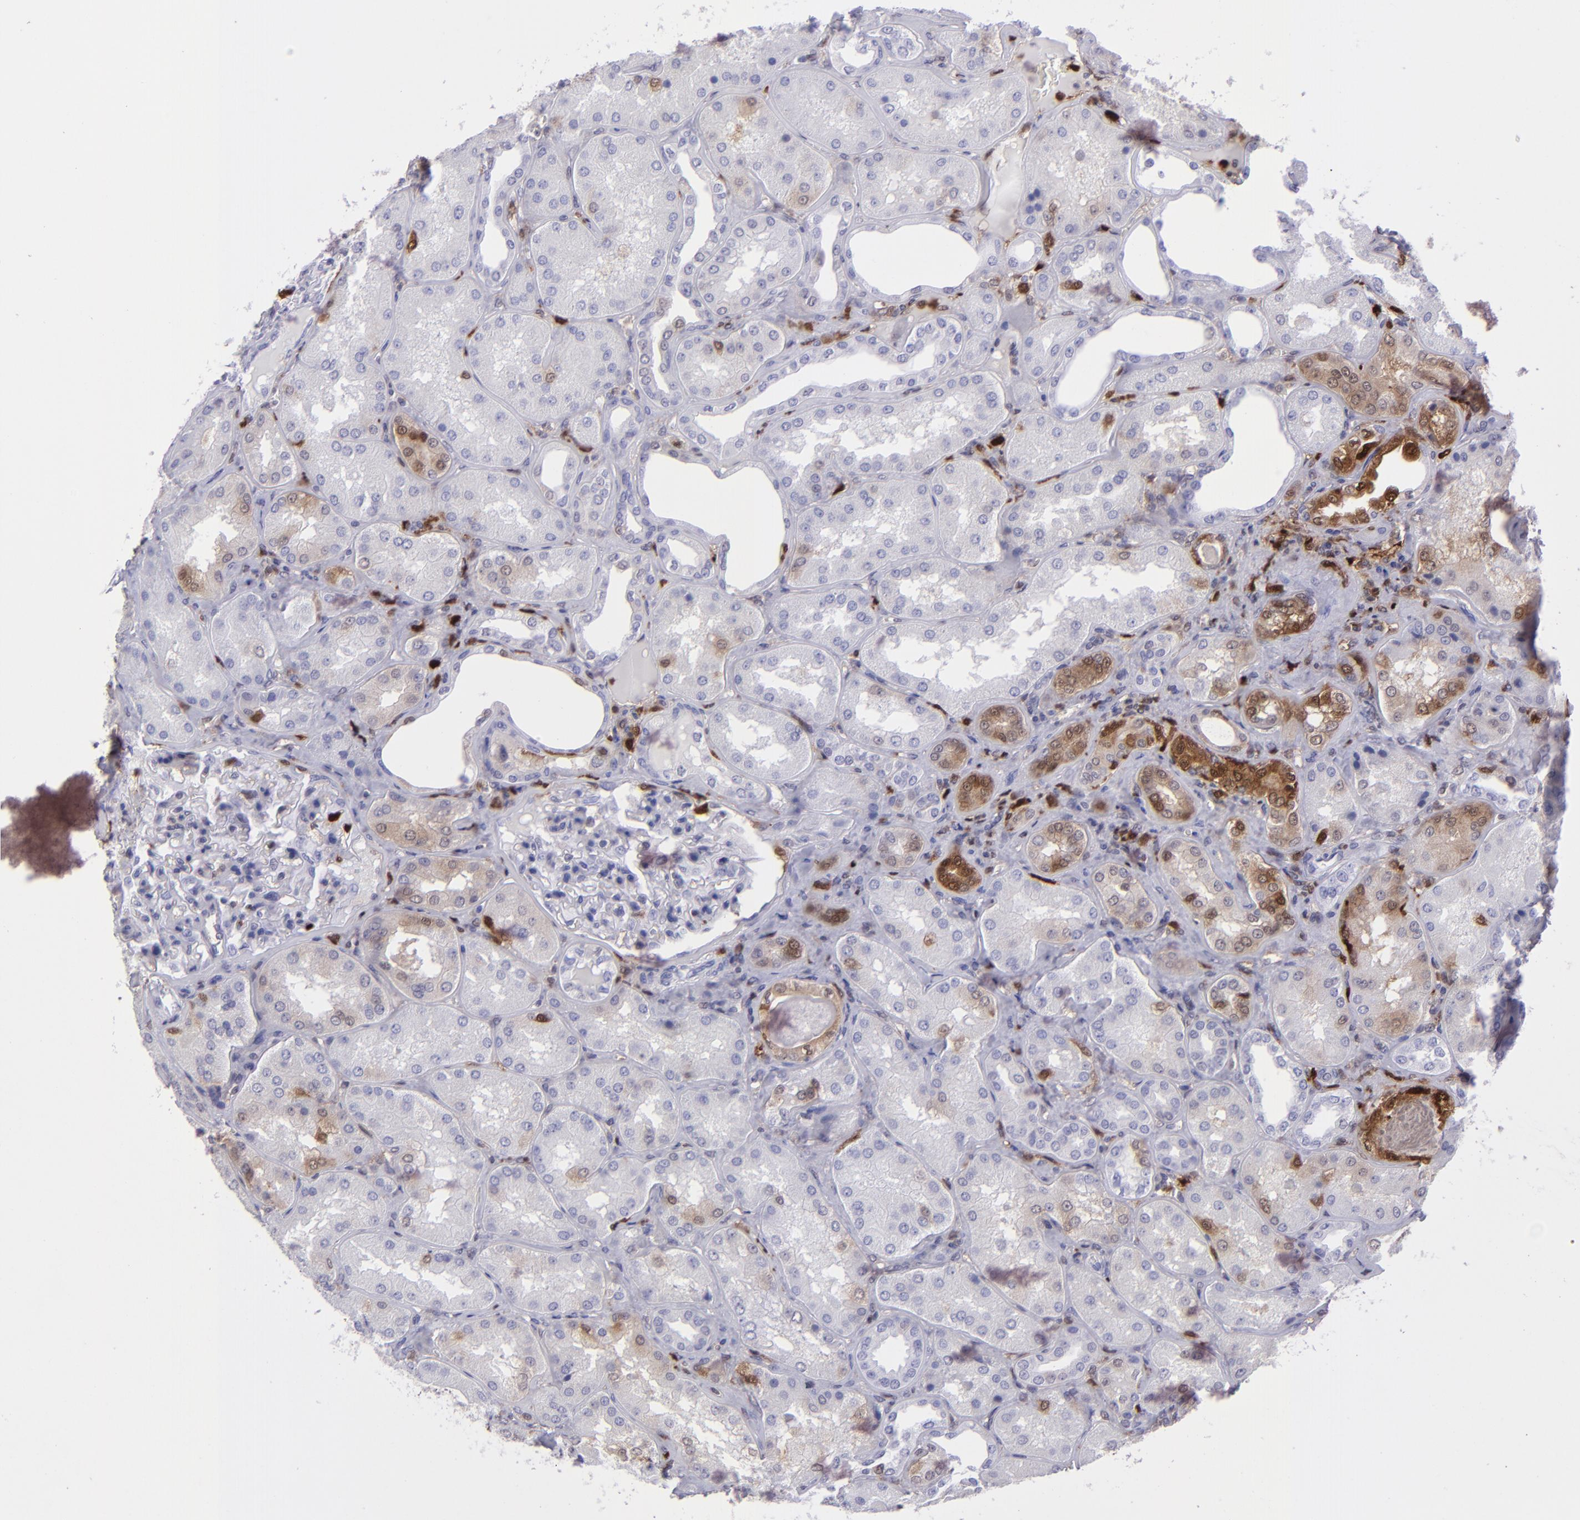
{"staining": {"intensity": "negative", "quantity": "none", "location": "none"}, "tissue": "kidney", "cell_type": "Cells in glomeruli", "image_type": "normal", "snomed": [{"axis": "morphology", "description": "Normal tissue, NOS"}, {"axis": "topography", "description": "Kidney"}], "caption": "Immunohistochemistry (IHC) histopathology image of benign kidney: kidney stained with DAB (3,3'-diaminobenzidine) exhibits no significant protein expression in cells in glomeruli.", "gene": "TYMP", "patient": {"sex": "female", "age": 56}}